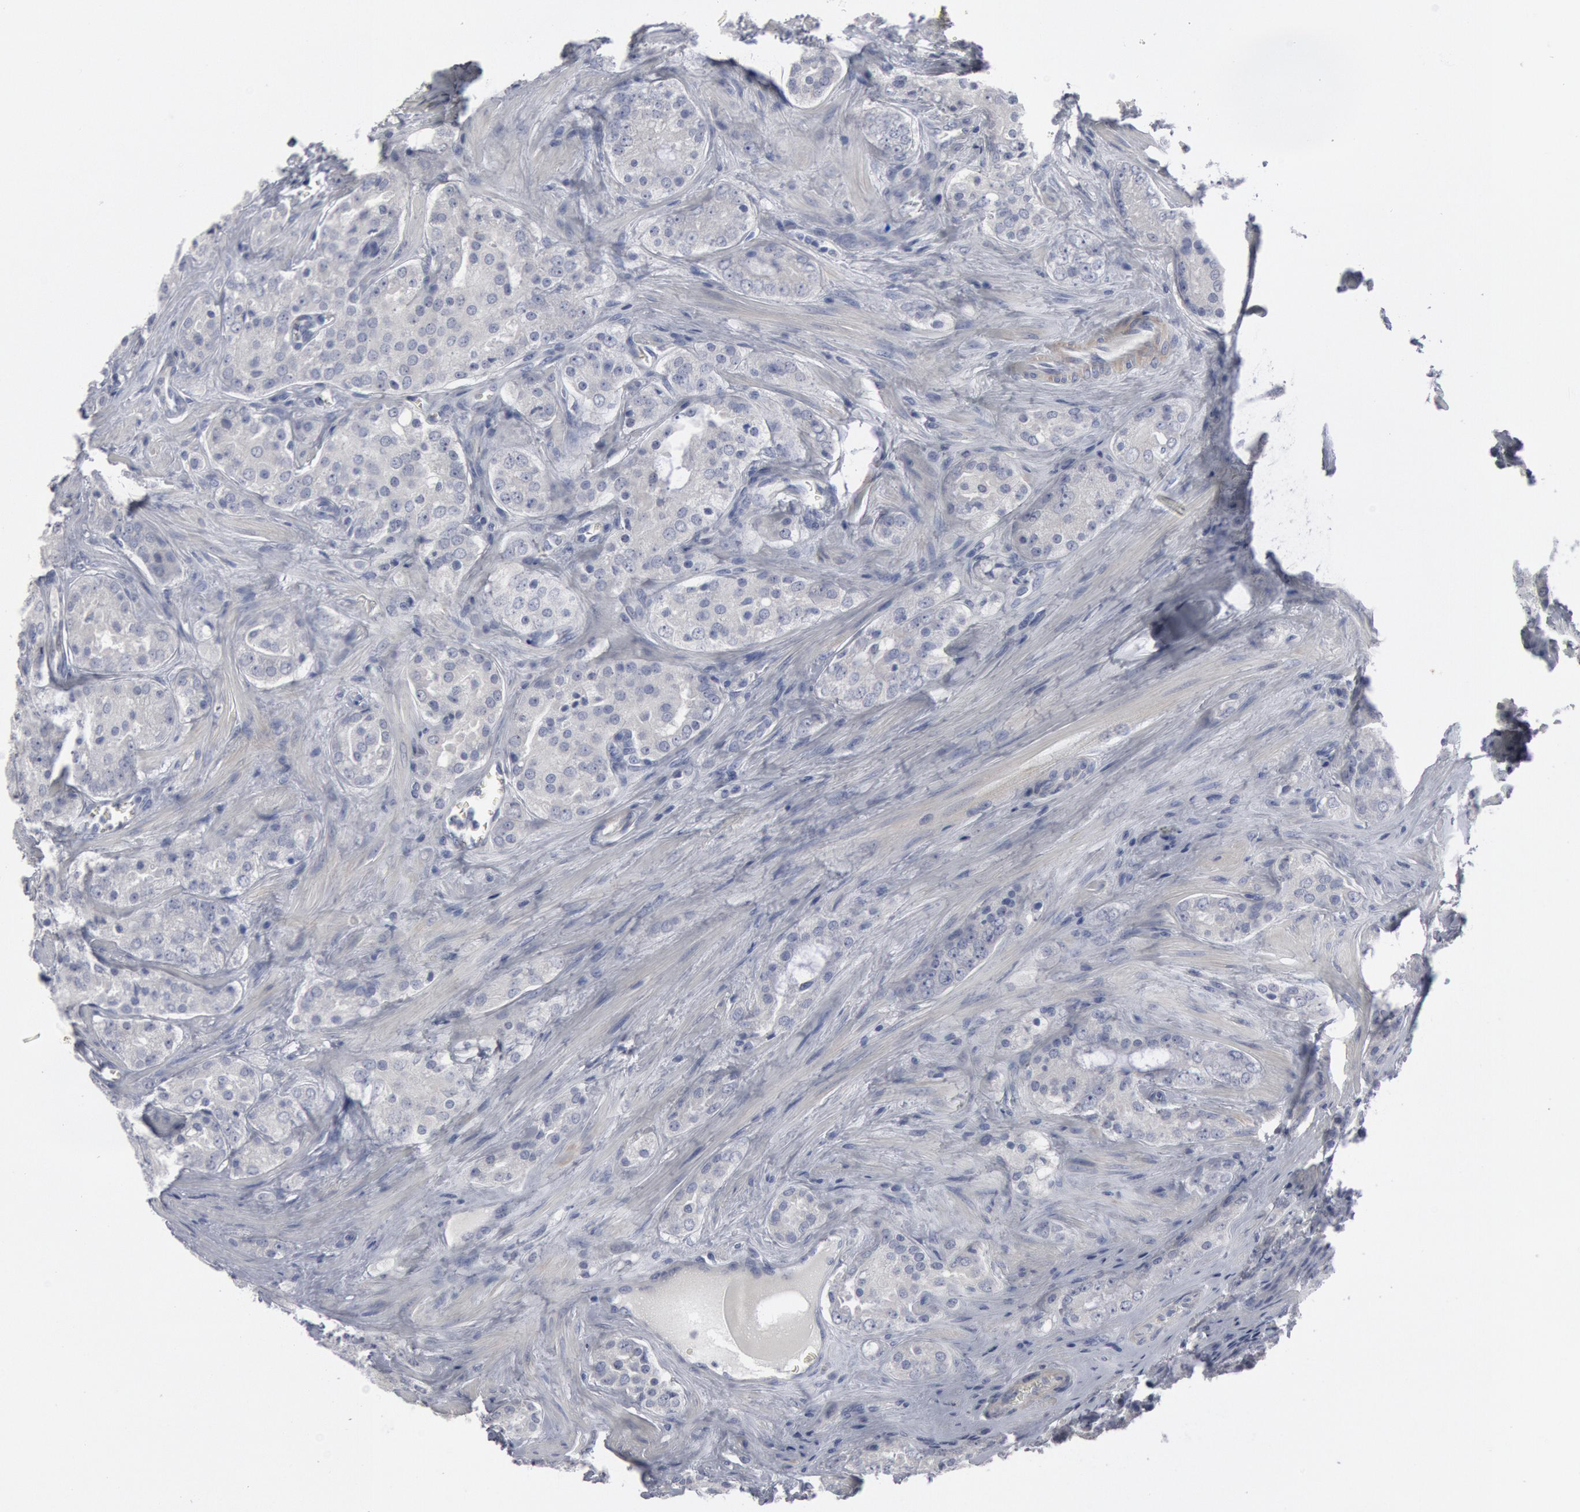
{"staining": {"intensity": "negative", "quantity": "none", "location": "none"}, "tissue": "prostate cancer", "cell_type": "Tumor cells", "image_type": "cancer", "snomed": [{"axis": "morphology", "description": "Adenocarcinoma, Medium grade"}, {"axis": "topography", "description": "Prostate"}], "caption": "This is an immunohistochemistry (IHC) image of human prostate cancer (adenocarcinoma (medium-grade)). There is no positivity in tumor cells.", "gene": "DMC1", "patient": {"sex": "male", "age": 60}}